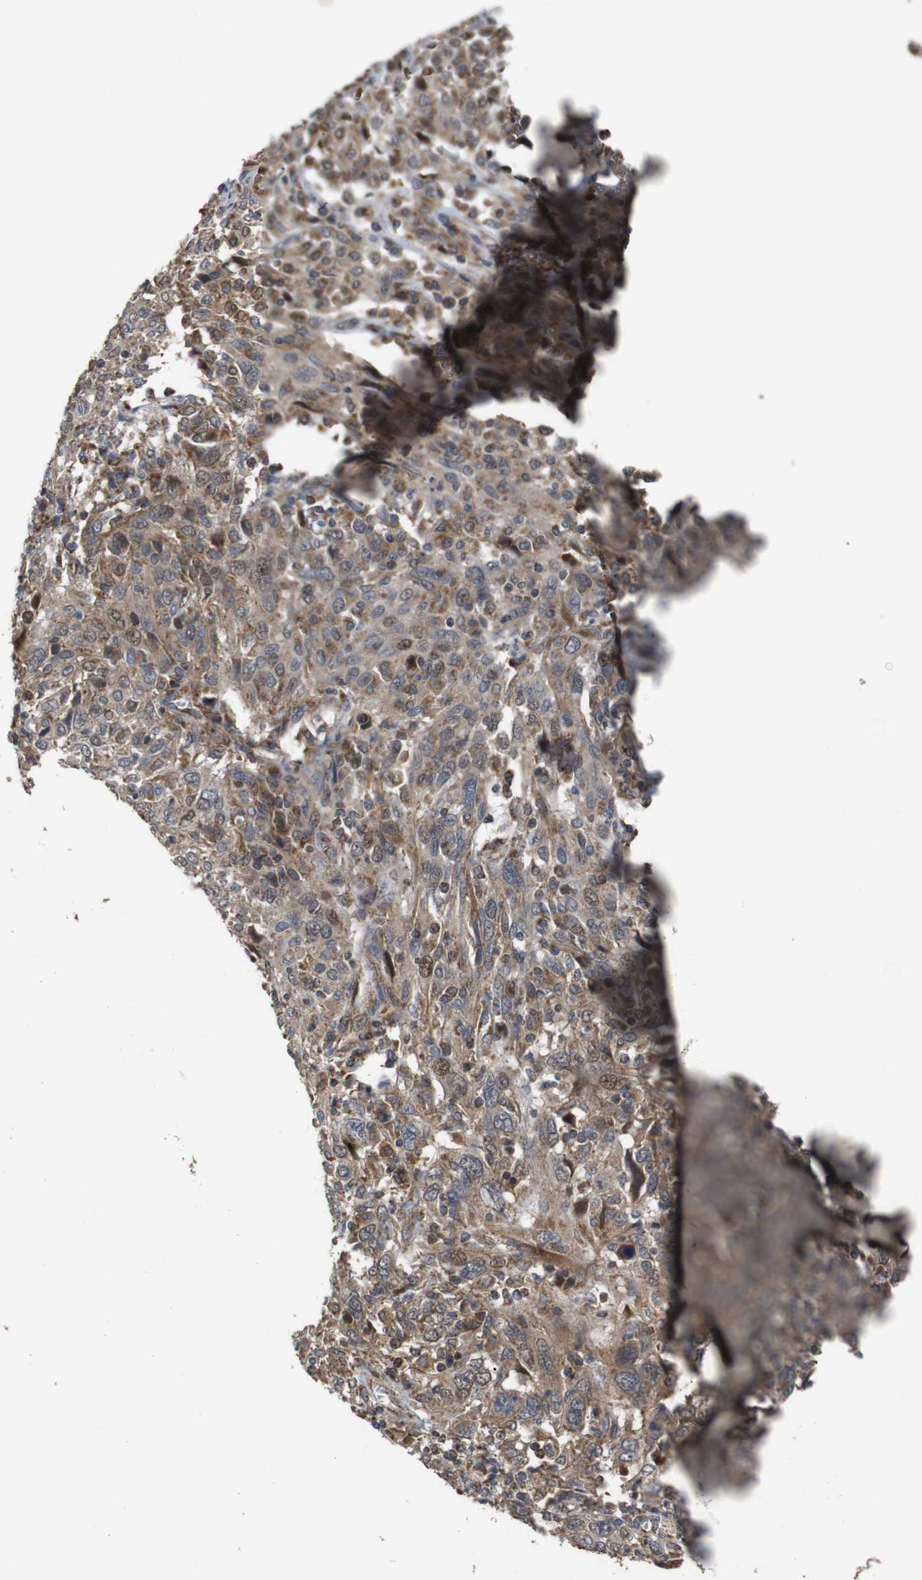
{"staining": {"intensity": "moderate", "quantity": "25%-75%", "location": "cytoplasmic/membranous"}, "tissue": "cervical cancer", "cell_type": "Tumor cells", "image_type": "cancer", "snomed": [{"axis": "morphology", "description": "Squamous cell carcinoma, NOS"}, {"axis": "topography", "description": "Cervix"}], "caption": "Approximately 25%-75% of tumor cells in cervical cancer exhibit moderate cytoplasmic/membranous protein expression as visualized by brown immunohistochemical staining.", "gene": "SNN", "patient": {"sex": "female", "age": 46}}